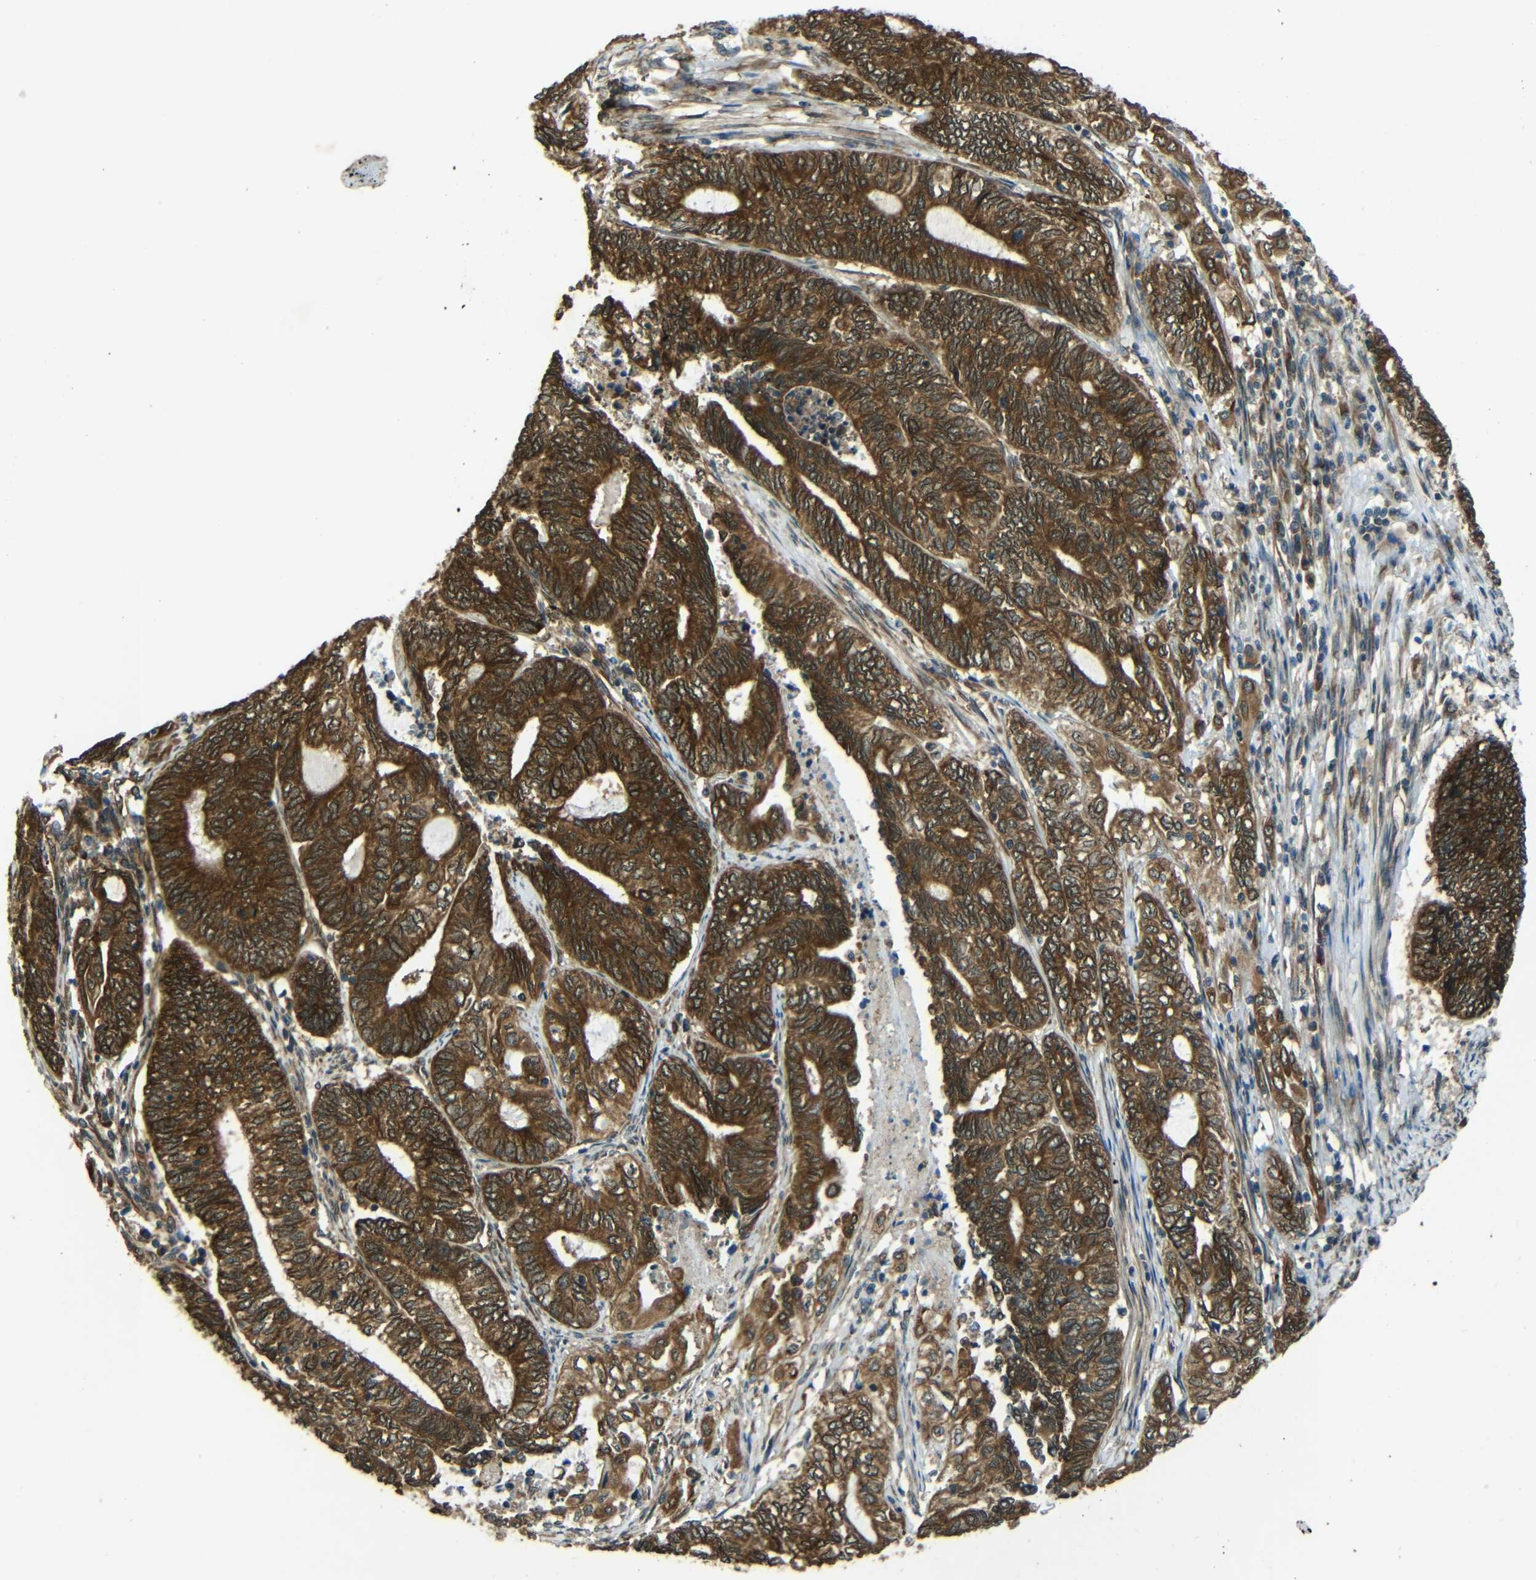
{"staining": {"intensity": "strong", "quantity": ">75%", "location": "cytoplasmic/membranous"}, "tissue": "endometrial cancer", "cell_type": "Tumor cells", "image_type": "cancer", "snomed": [{"axis": "morphology", "description": "Adenocarcinoma, NOS"}, {"axis": "topography", "description": "Uterus"}, {"axis": "topography", "description": "Endometrium"}], "caption": "Endometrial adenocarcinoma was stained to show a protein in brown. There is high levels of strong cytoplasmic/membranous positivity in about >75% of tumor cells.", "gene": "VAPB", "patient": {"sex": "female", "age": 70}}